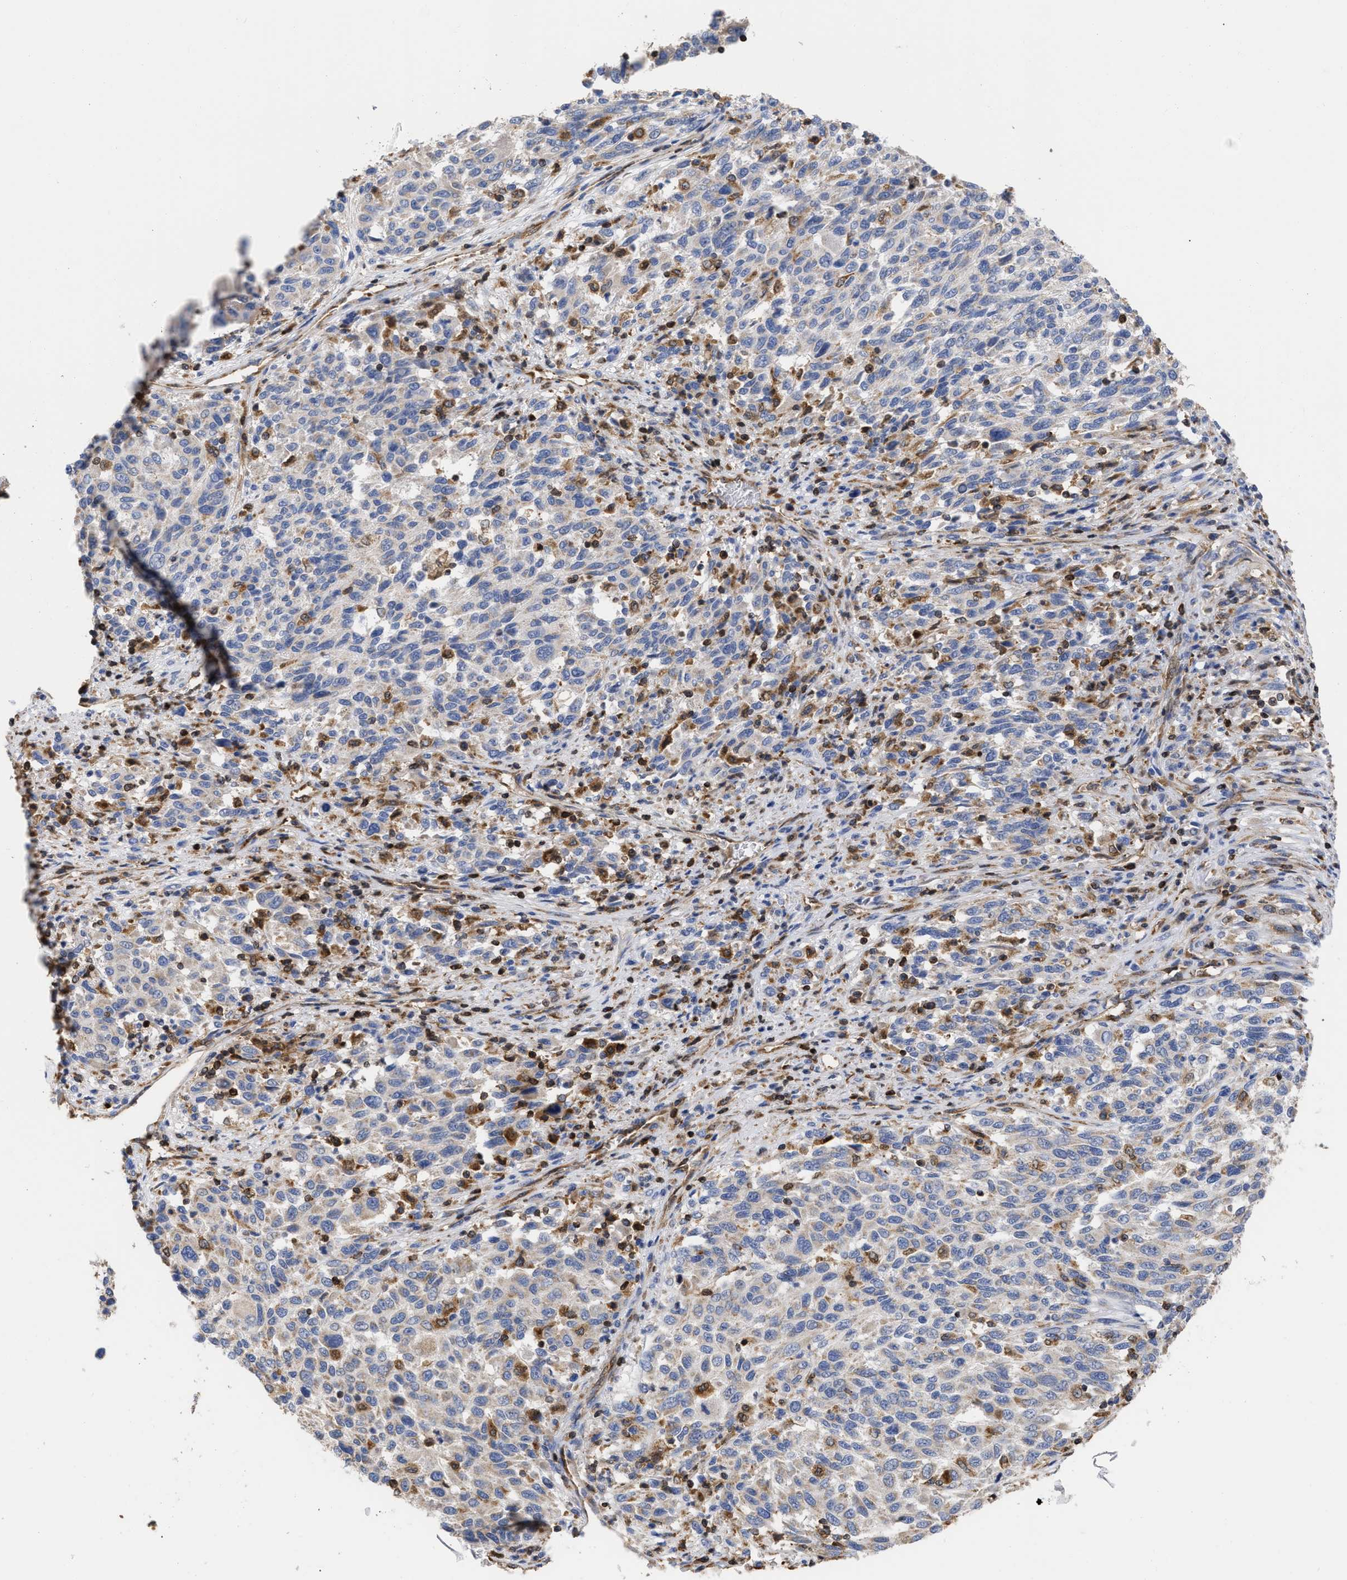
{"staining": {"intensity": "negative", "quantity": "none", "location": "none"}, "tissue": "melanoma", "cell_type": "Tumor cells", "image_type": "cancer", "snomed": [{"axis": "morphology", "description": "Malignant melanoma, Metastatic site"}, {"axis": "topography", "description": "Lymph node"}], "caption": "Human malignant melanoma (metastatic site) stained for a protein using IHC displays no positivity in tumor cells.", "gene": "GIMAP4", "patient": {"sex": "male", "age": 61}}